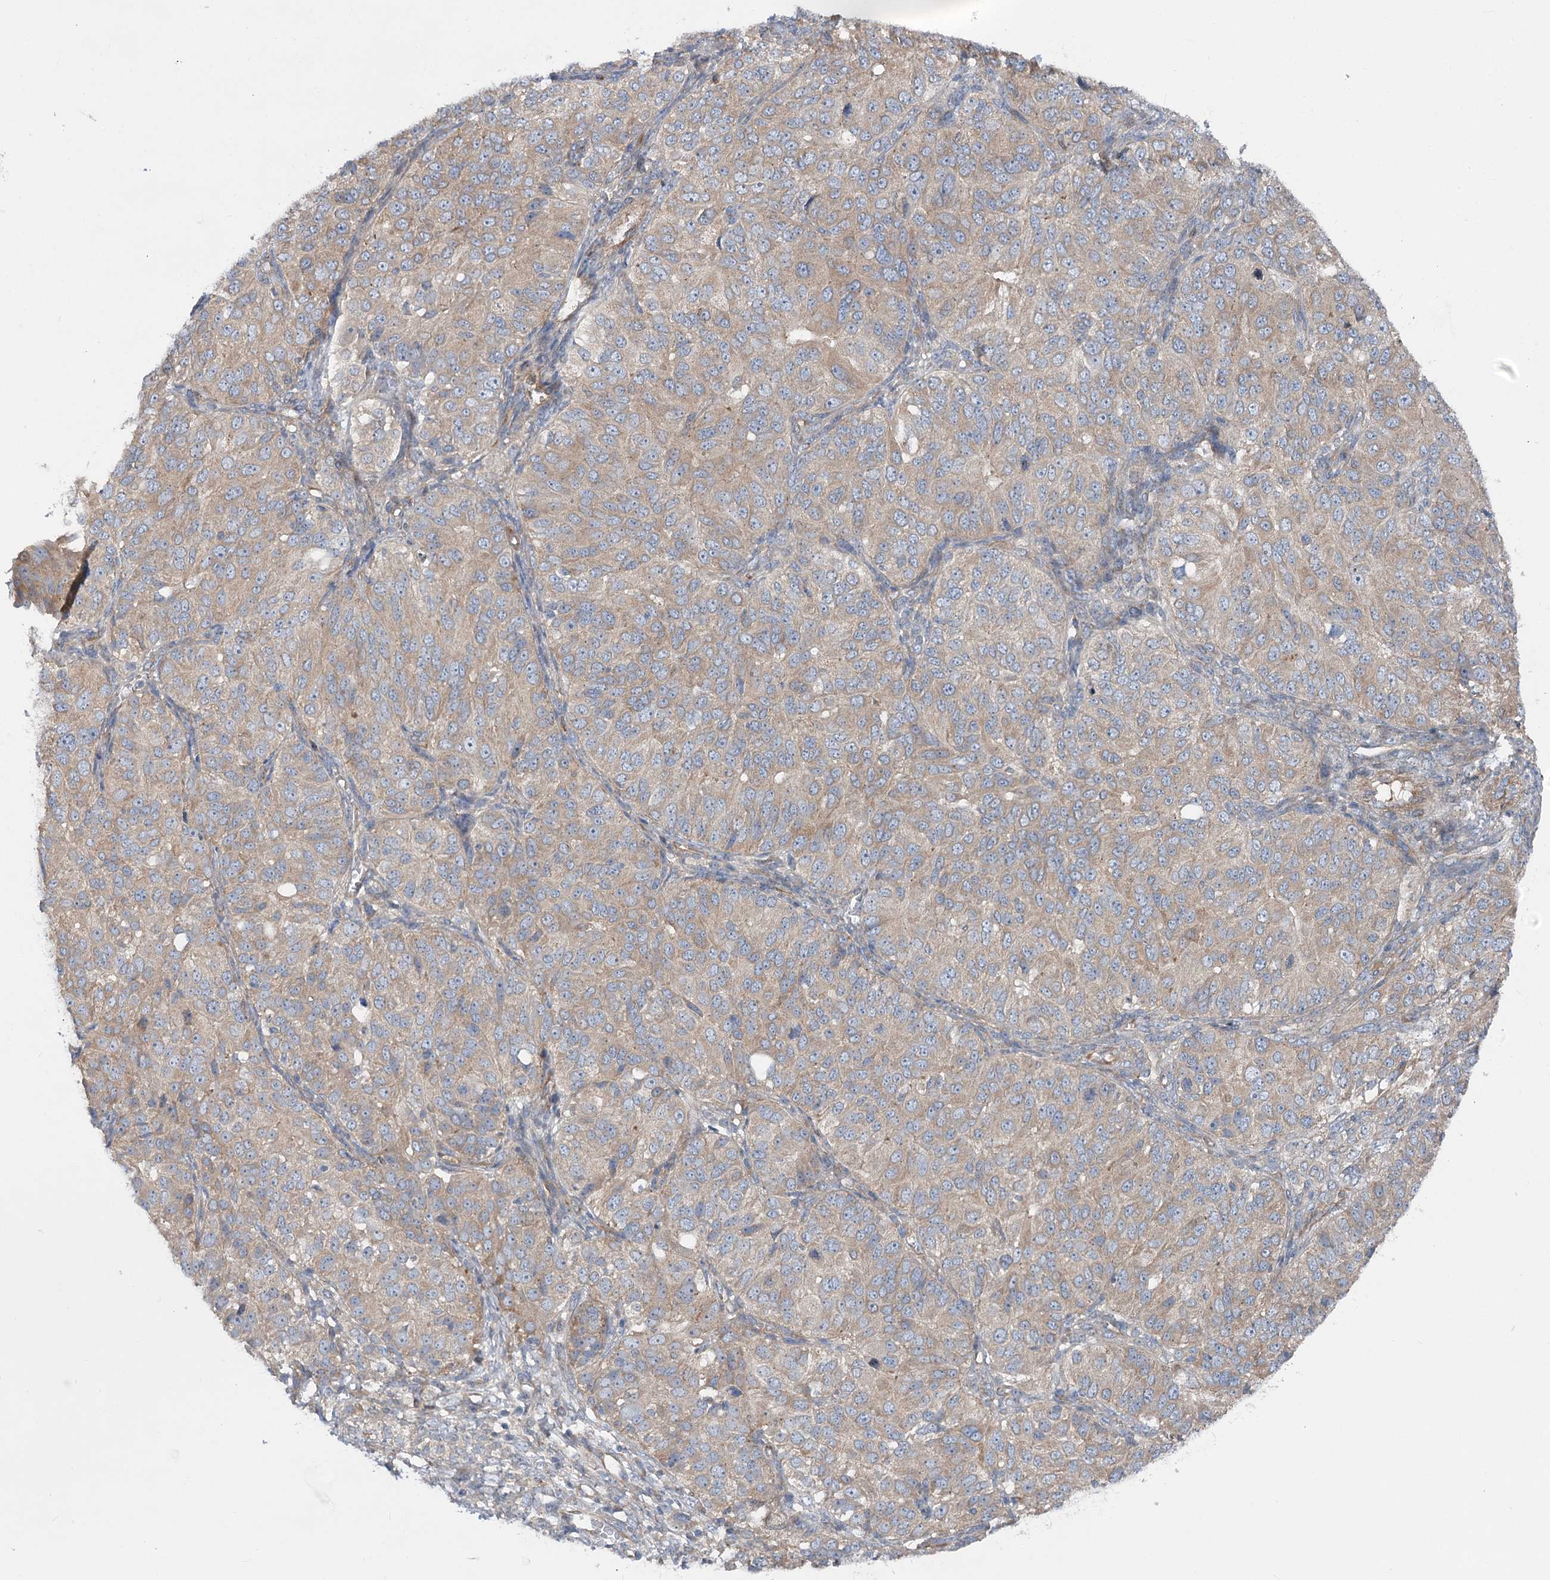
{"staining": {"intensity": "weak", "quantity": ">75%", "location": "cytoplasmic/membranous"}, "tissue": "ovarian cancer", "cell_type": "Tumor cells", "image_type": "cancer", "snomed": [{"axis": "morphology", "description": "Carcinoma, endometroid"}, {"axis": "topography", "description": "Ovary"}], "caption": "Immunohistochemical staining of ovarian cancer (endometroid carcinoma) reveals low levels of weak cytoplasmic/membranous protein staining in approximately >75% of tumor cells. The staining is performed using DAB (3,3'-diaminobenzidine) brown chromogen to label protein expression. The nuclei are counter-stained blue using hematoxylin.", "gene": "SCN11A", "patient": {"sex": "female", "age": 51}}